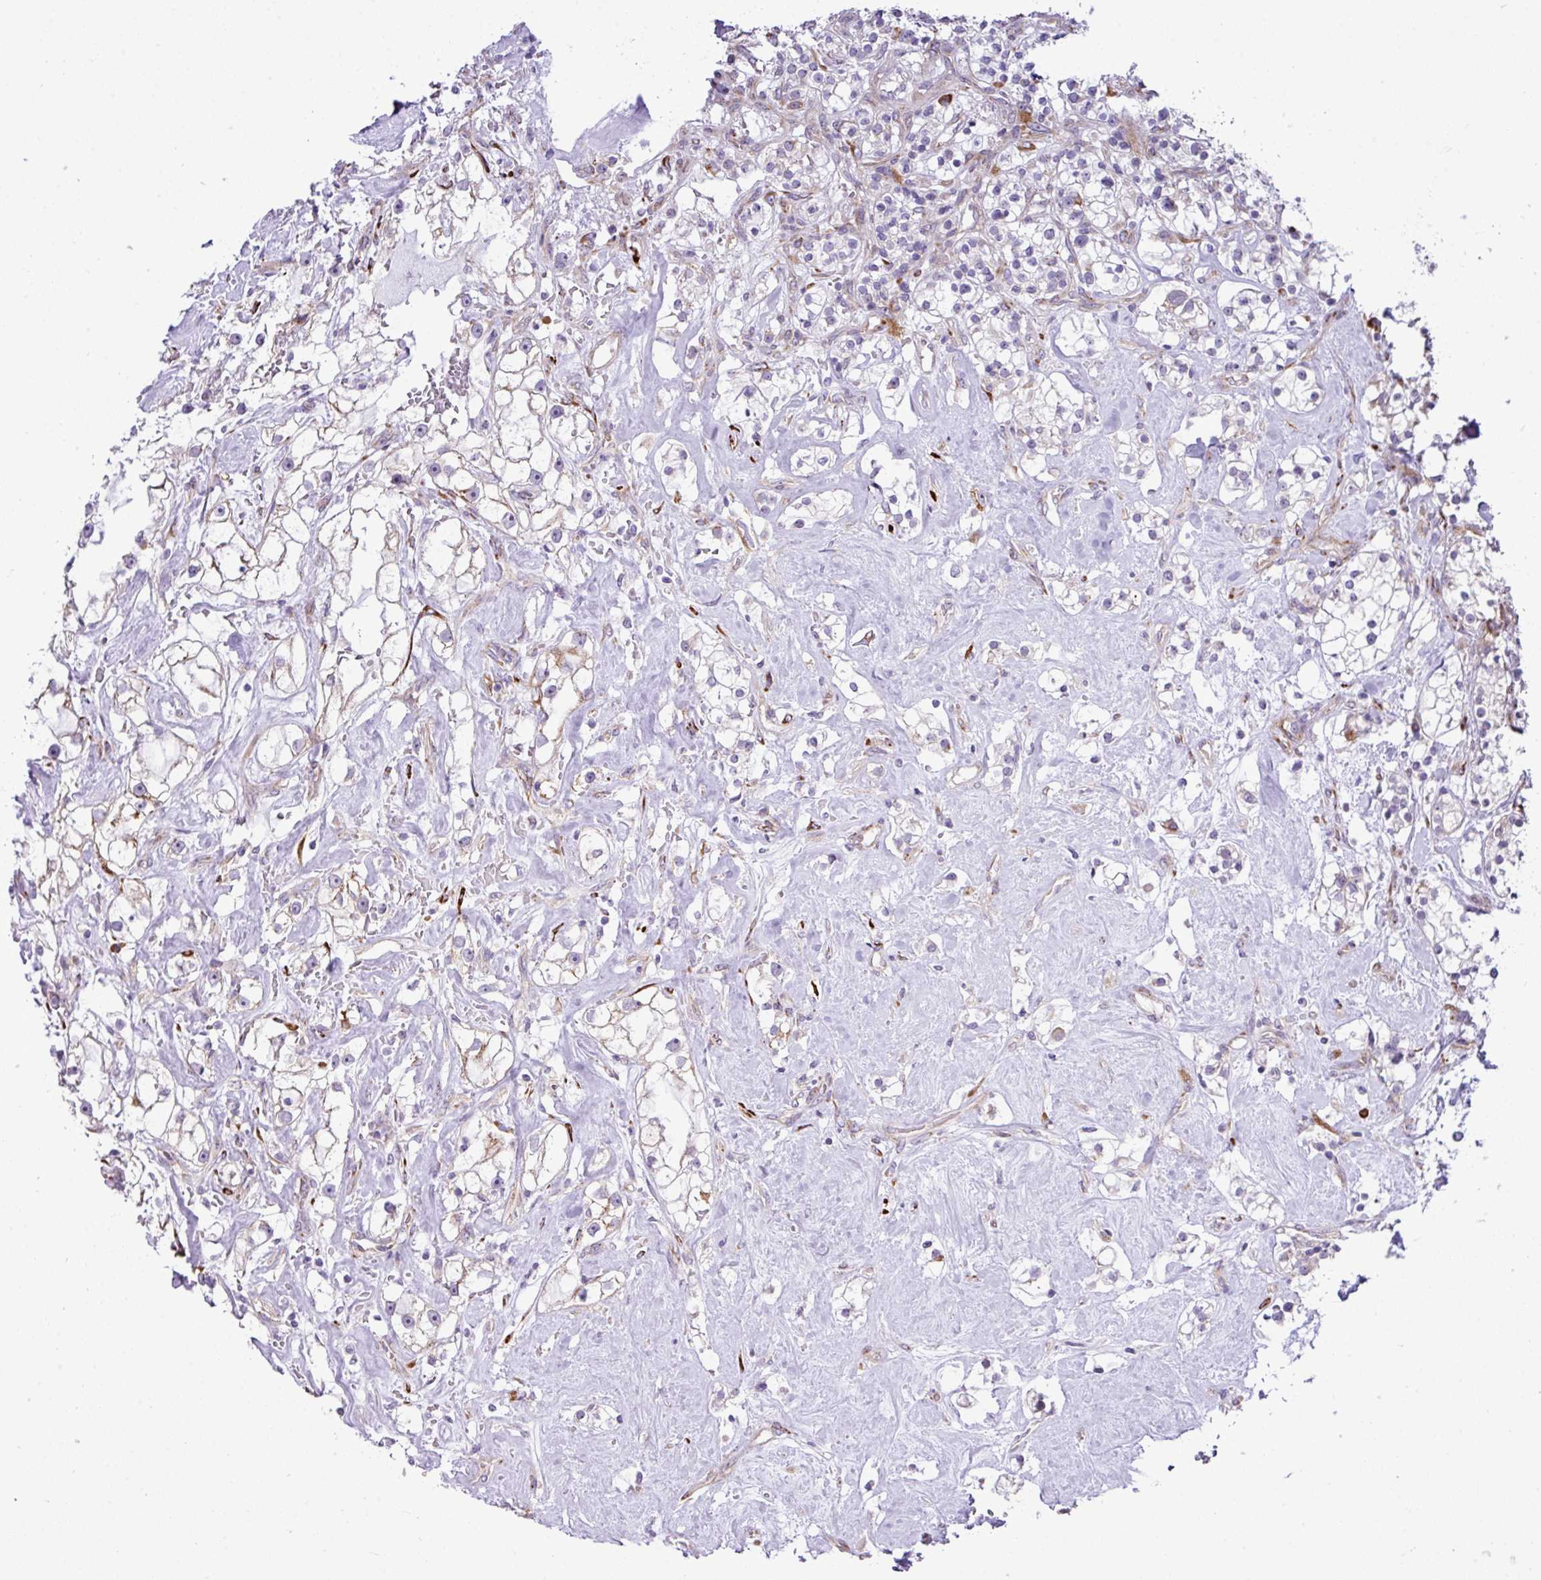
{"staining": {"intensity": "negative", "quantity": "none", "location": "none"}, "tissue": "renal cancer", "cell_type": "Tumor cells", "image_type": "cancer", "snomed": [{"axis": "morphology", "description": "Adenocarcinoma, NOS"}, {"axis": "topography", "description": "Kidney"}], "caption": "Tumor cells show no significant staining in adenocarcinoma (renal).", "gene": "CFAP97", "patient": {"sex": "male", "age": 77}}